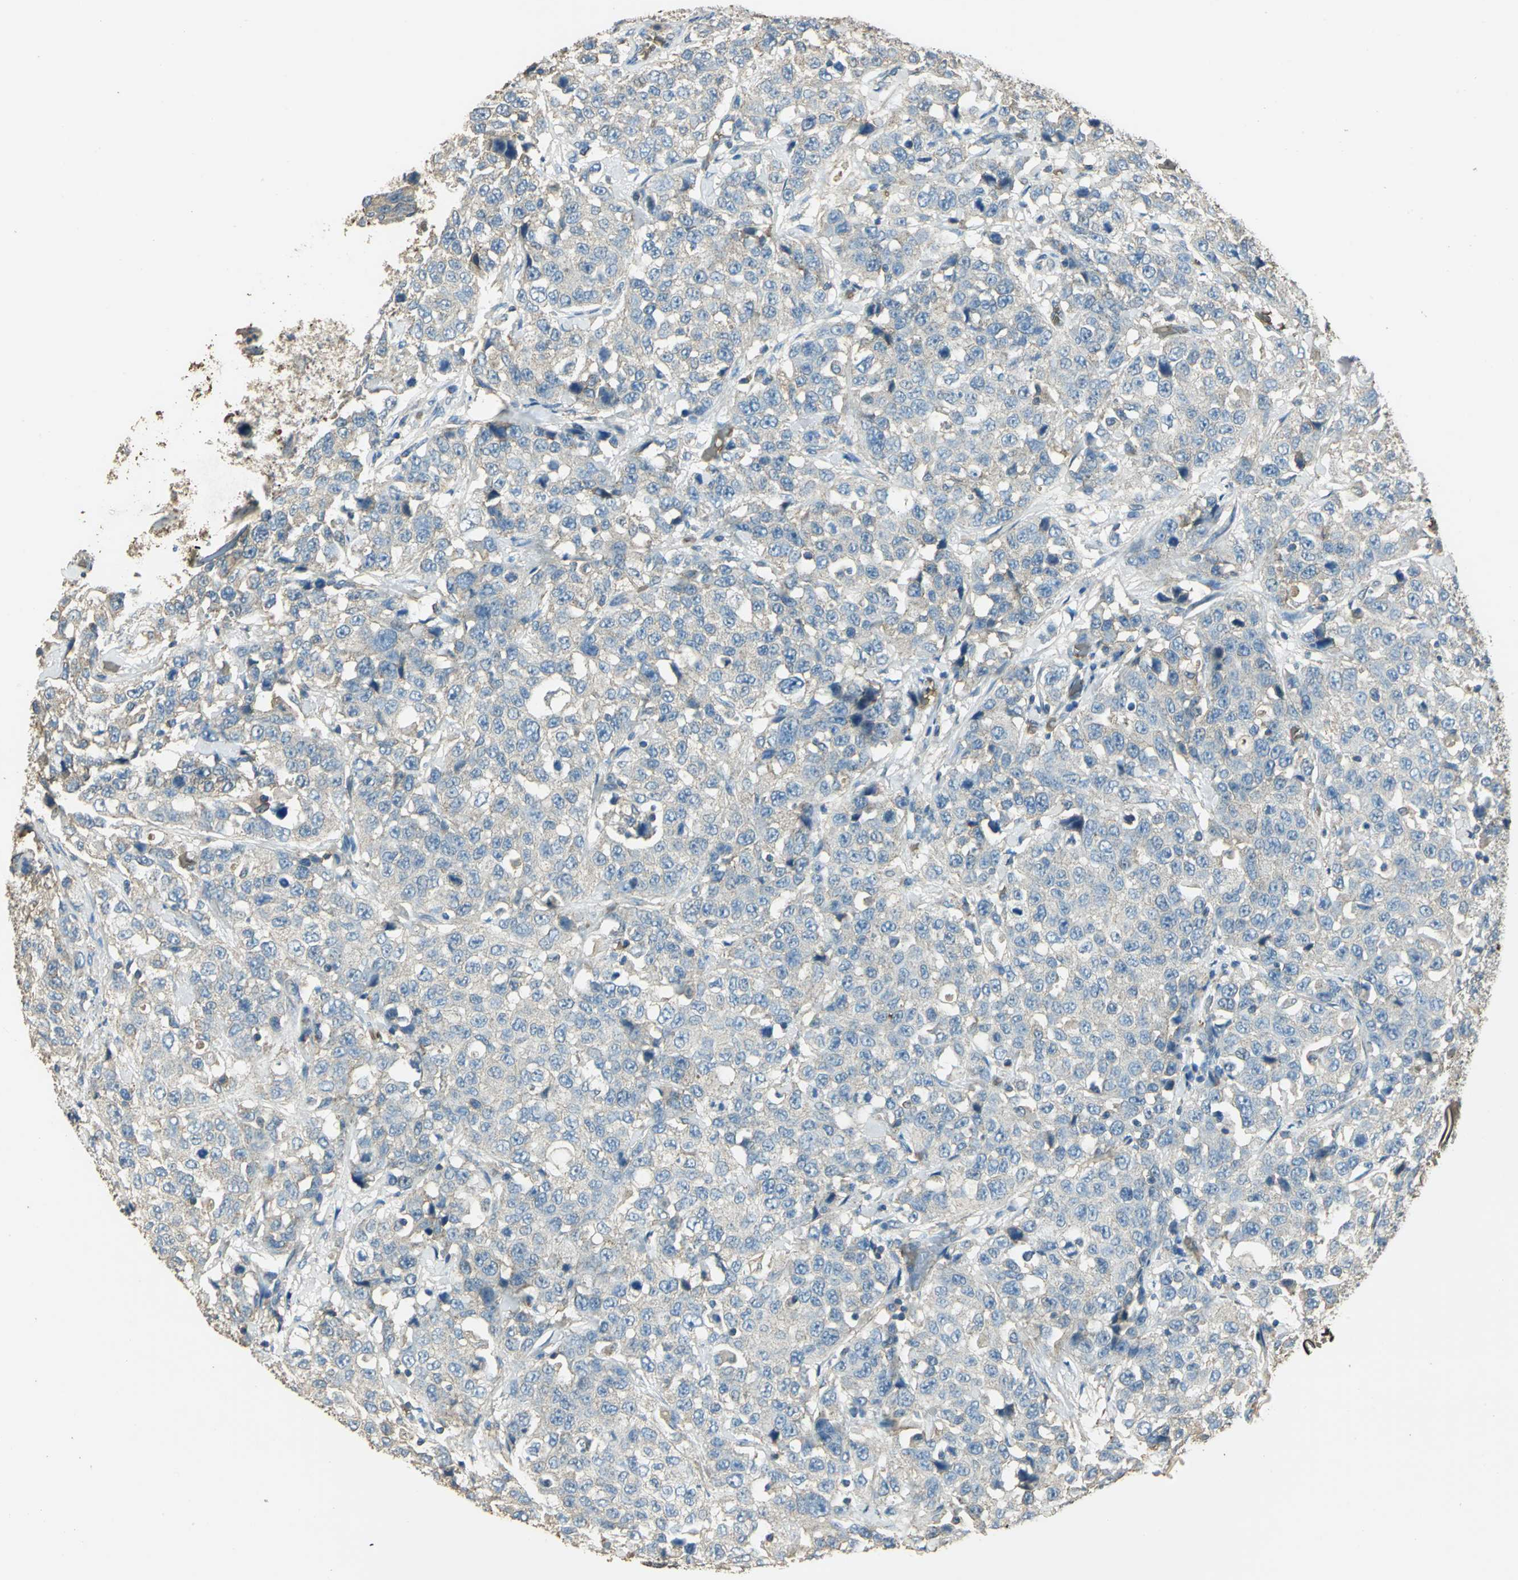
{"staining": {"intensity": "negative", "quantity": "none", "location": "none"}, "tissue": "stomach cancer", "cell_type": "Tumor cells", "image_type": "cancer", "snomed": [{"axis": "morphology", "description": "Normal tissue, NOS"}, {"axis": "morphology", "description": "Adenocarcinoma, NOS"}, {"axis": "topography", "description": "Stomach"}], "caption": "An immunohistochemistry (IHC) photomicrograph of adenocarcinoma (stomach) is shown. There is no staining in tumor cells of adenocarcinoma (stomach). (Stains: DAB IHC with hematoxylin counter stain, Microscopy: brightfield microscopy at high magnification).", "gene": "TRAPPC2", "patient": {"sex": "male", "age": 48}}